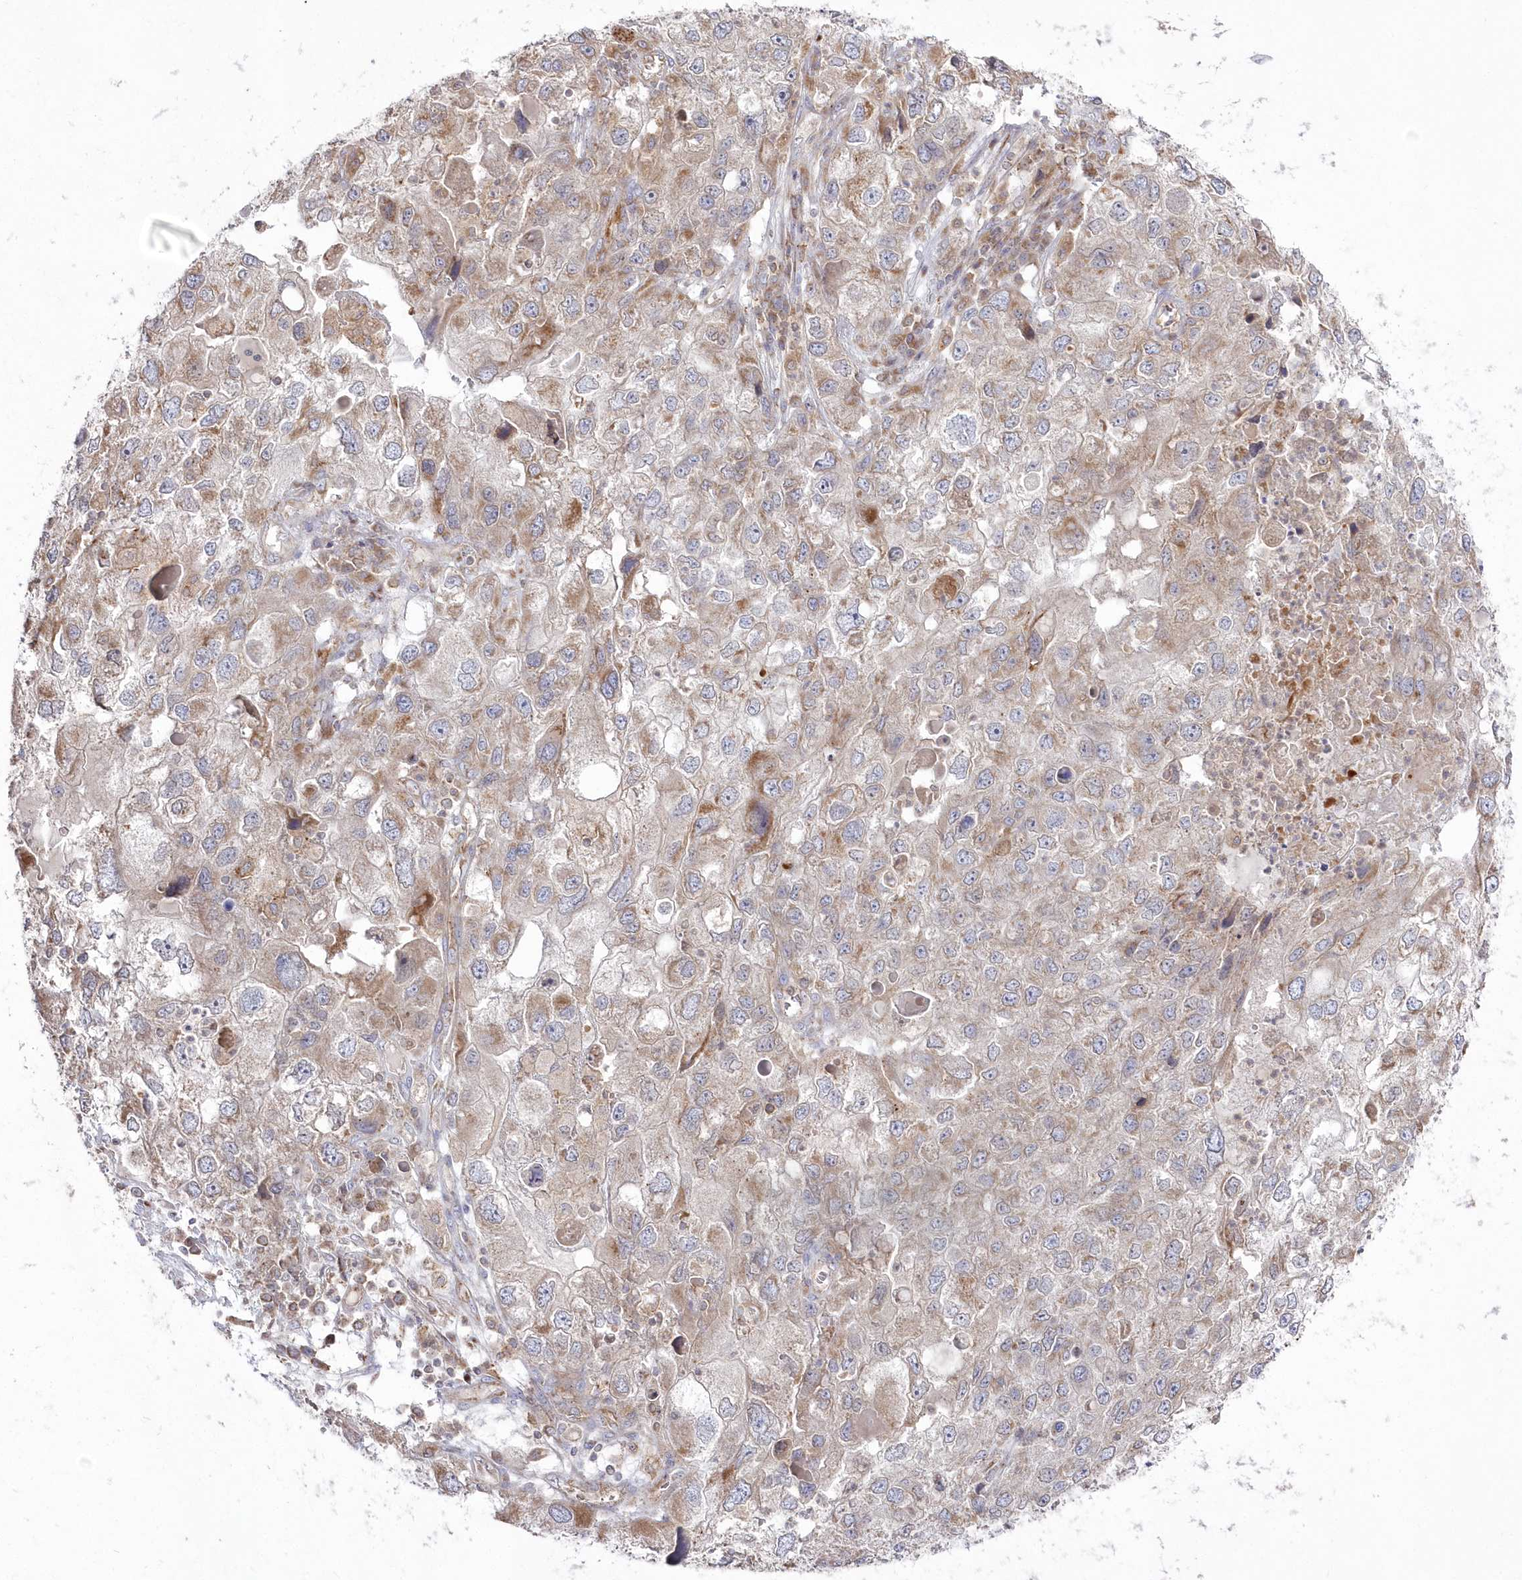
{"staining": {"intensity": "weak", "quantity": "25%-75%", "location": "cytoplasmic/membranous"}, "tissue": "endometrial cancer", "cell_type": "Tumor cells", "image_type": "cancer", "snomed": [{"axis": "morphology", "description": "Adenocarcinoma, NOS"}, {"axis": "topography", "description": "Endometrium"}], "caption": "IHC staining of endometrial adenocarcinoma, which displays low levels of weak cytoplasmic/membranous staining in approximately 25%-75% of tumor cells indicating weak cytoplasmic/membranous protein positivity. The staining was performed using DAB (brown) for protein detection and nuclei were counterstained in hematoxylin (blue).", "gene": "ARSB", "patient": {"sex": "female", "age": 49}}